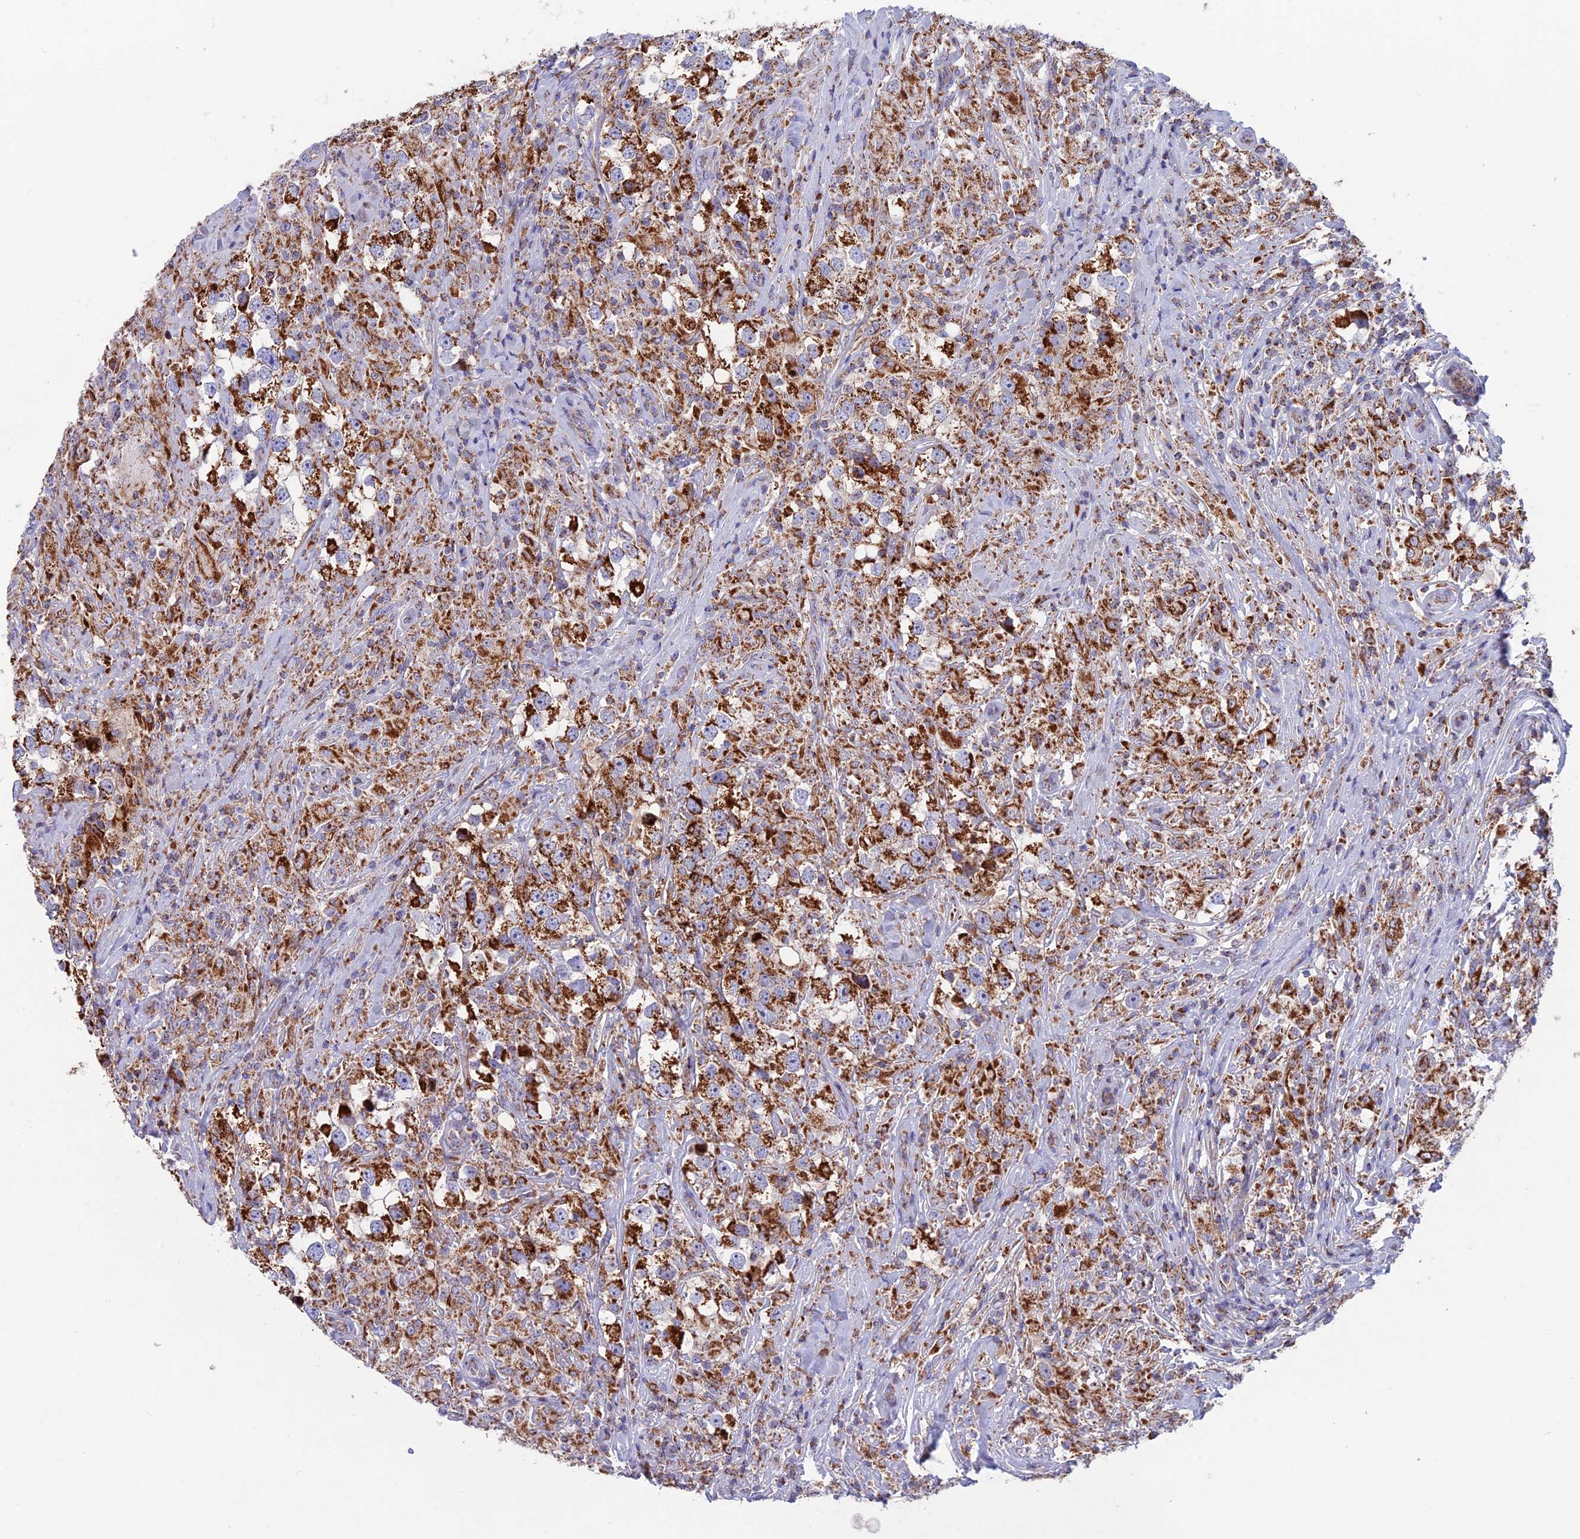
{"staining": {"intensity": "strong", "quantity": ">75%", "location": "cytoplasmic/membranous"}, "tissue": "testis cancer", "cell_type": "Tumor cells", "image_type": "cancer", "snomed": [{"axis": "morphology", "description": "Seminoma, NOS"}, {"axis": "topography", "description": "Testis"}], "caption": "Tumor cells reveal high levels of strong cytoplasmic/membranous staining in approximately >75% of cells in seminoma (testis).", "gene": "CS", "patient": {"sex": "male", "age": 46}}